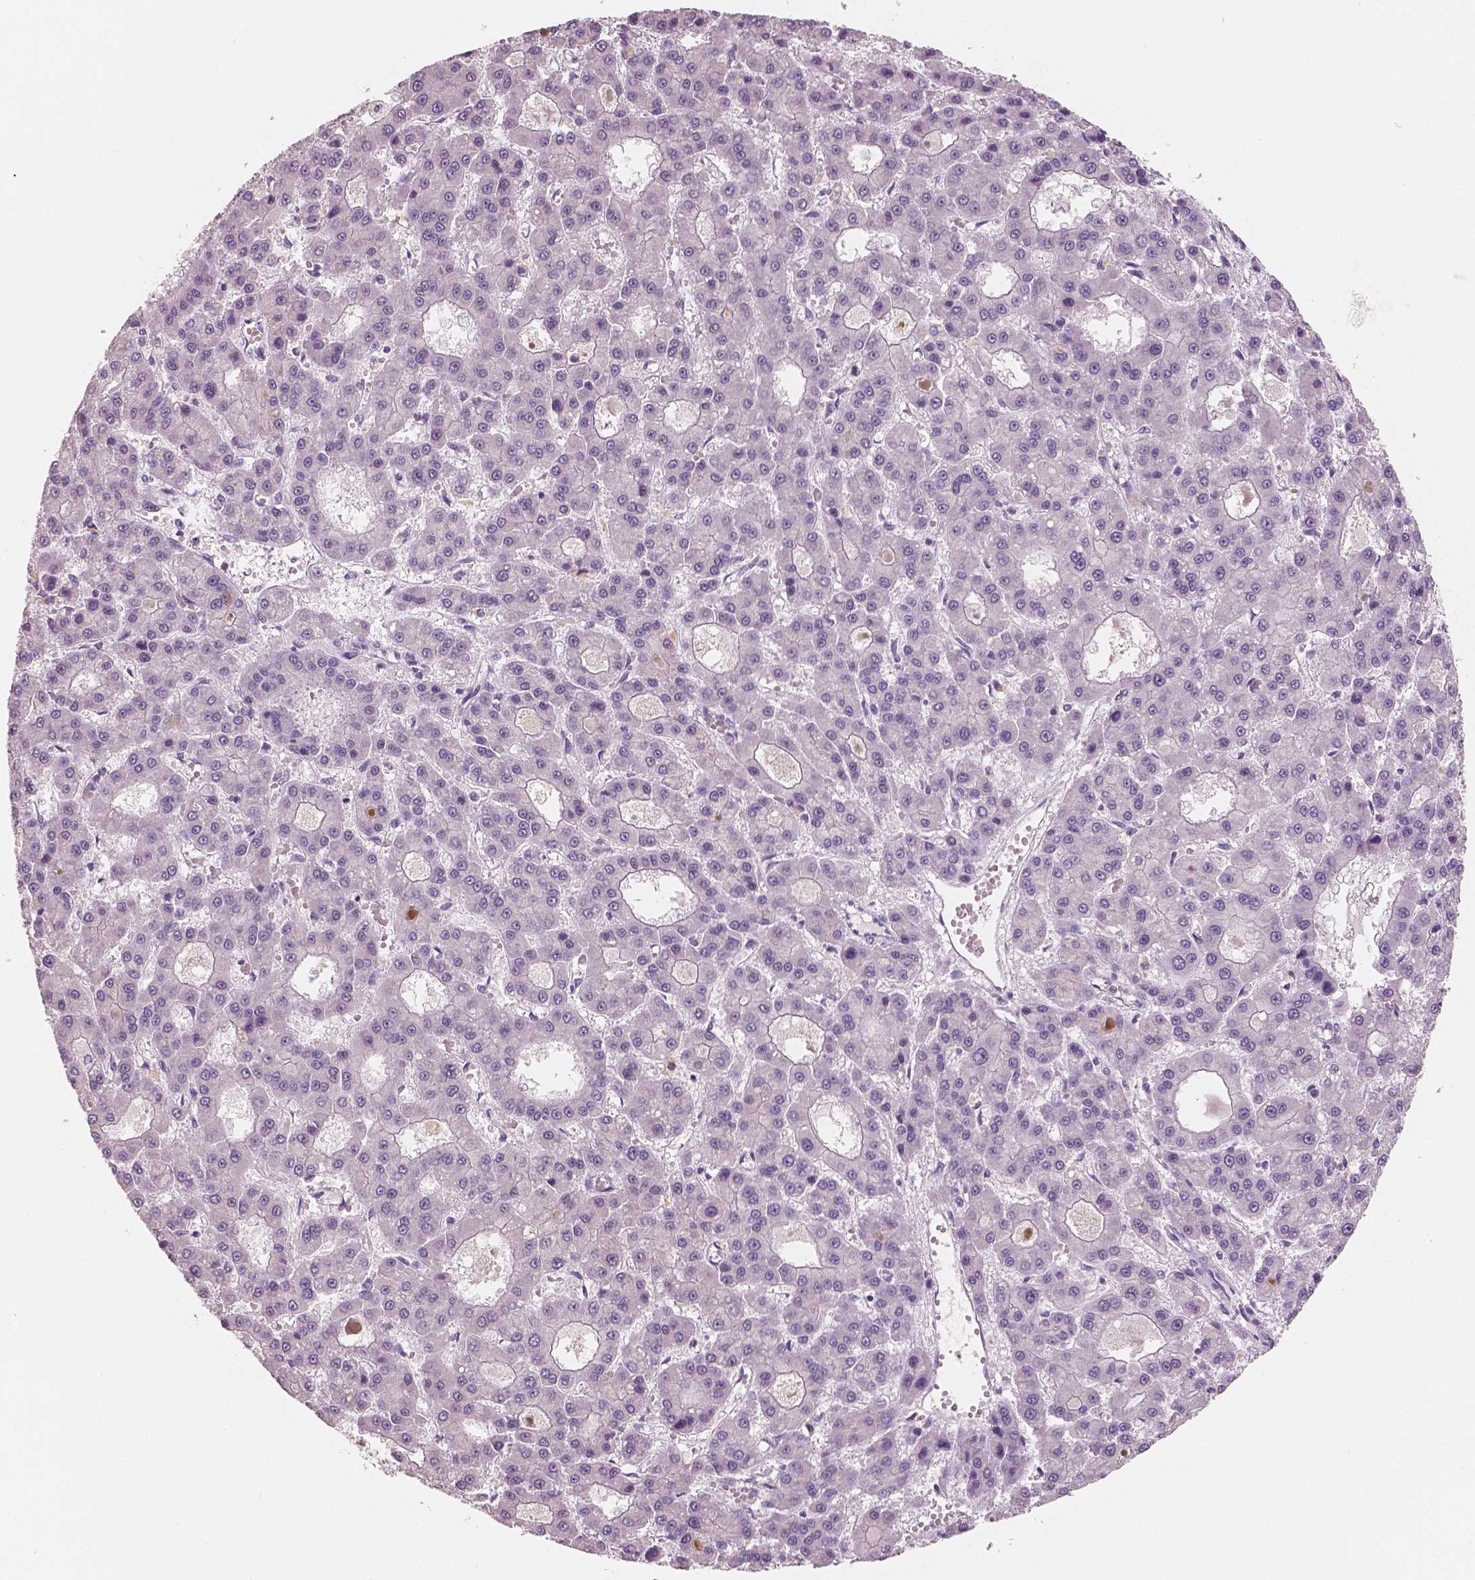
{"staining": {"intensity": "negative", "quantity": "none", "location": "none"}, "tissue": "liver cancer", "cell_type": "Tumor cells", "image_type": "cancer", "snomed": [{"axis": "morphology", "description": "Carcinoma, Hepatocellular, NOS"}, {"axis": "topography", "description": "Liver"}], "caption": "There is no significant staining in tumor cells of liver hepatocellular carcinoma.", "gene": "NECAB1", "patient": {"sex": "male", "age": 70}}